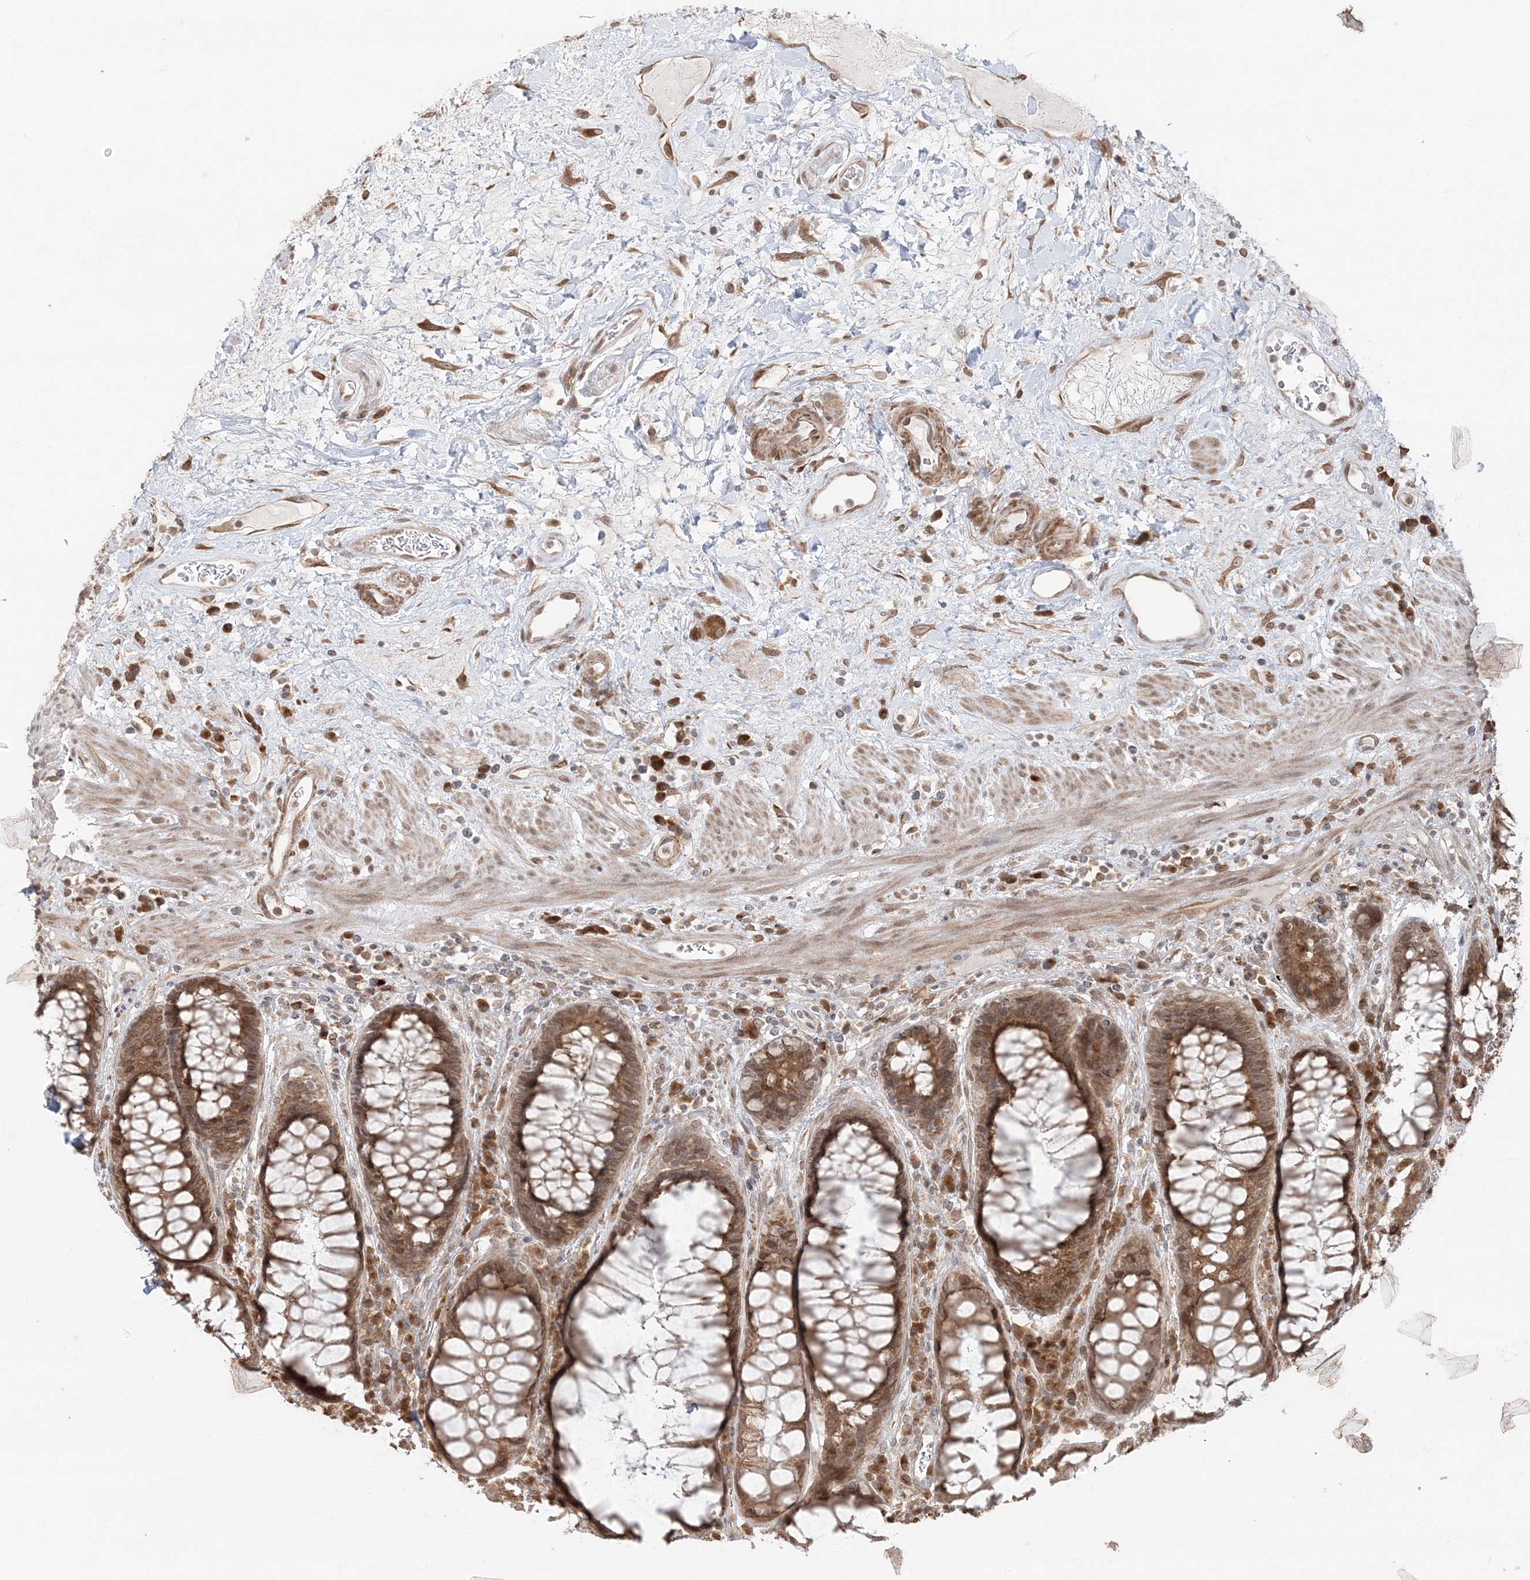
{"staining": {"intensity": "moderate", "quantity": ">75%", "location": "cytoplasmic/membranous,nuclear"}, "tissue": "rectum", "cell_type": "Glandular cells", "image_type": "normal", "snomed": [{"axis": "morphology", "description": "Normal tissue, NOS"}, {"axis": "topography", "description": "Rectum"}], "caption": "Unremarkable rectum demonstrates moderate cytoplasmic/membranous,nuclear expression in approximately >75% of glandular cells.", "gene": "TMED10", "patient": {"sex": "male", "age": 64}}